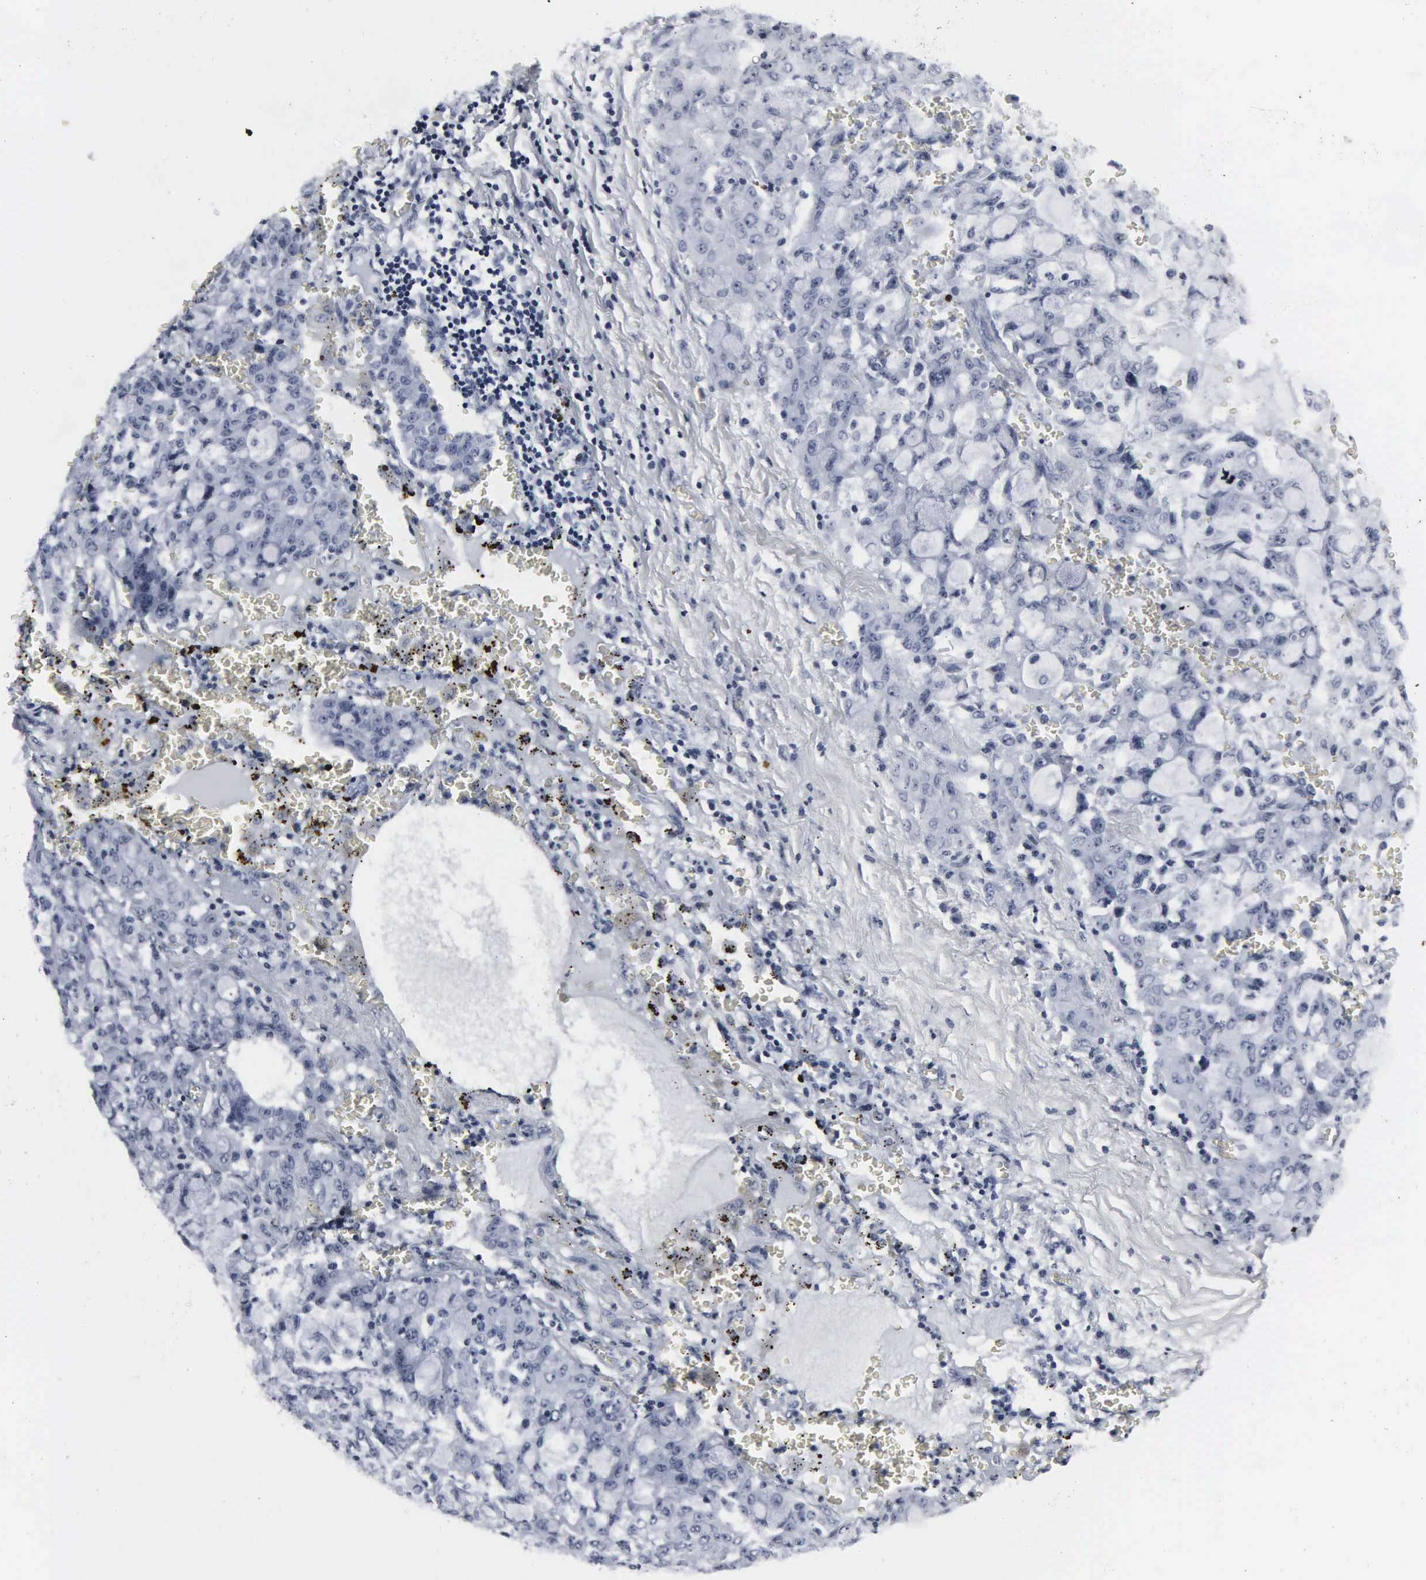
{"staining": {"intensity": "negative", "quantity": "none", "location": "none"}, "tissue": "lung cancer", "cell_type": "Tumor cells", "image_type": "cancer", "snomed": [{"axis": "morphology", "description": "Adenocarcinoma, NOS"}, {"axis": "topography", "description": "Lung"}], "caption": "An image of human lung adenocarcinoma is negative for staining in tumor cells. Brightfield microscopy of immunohistochemistry (IHC) stained with DAB (3,3'-diaminobenzidine) (brown) and hematoxylin (blue), captured at high magnification.", "gene": "DGCR2", "patient": {"sex": "female", "age": 44}}